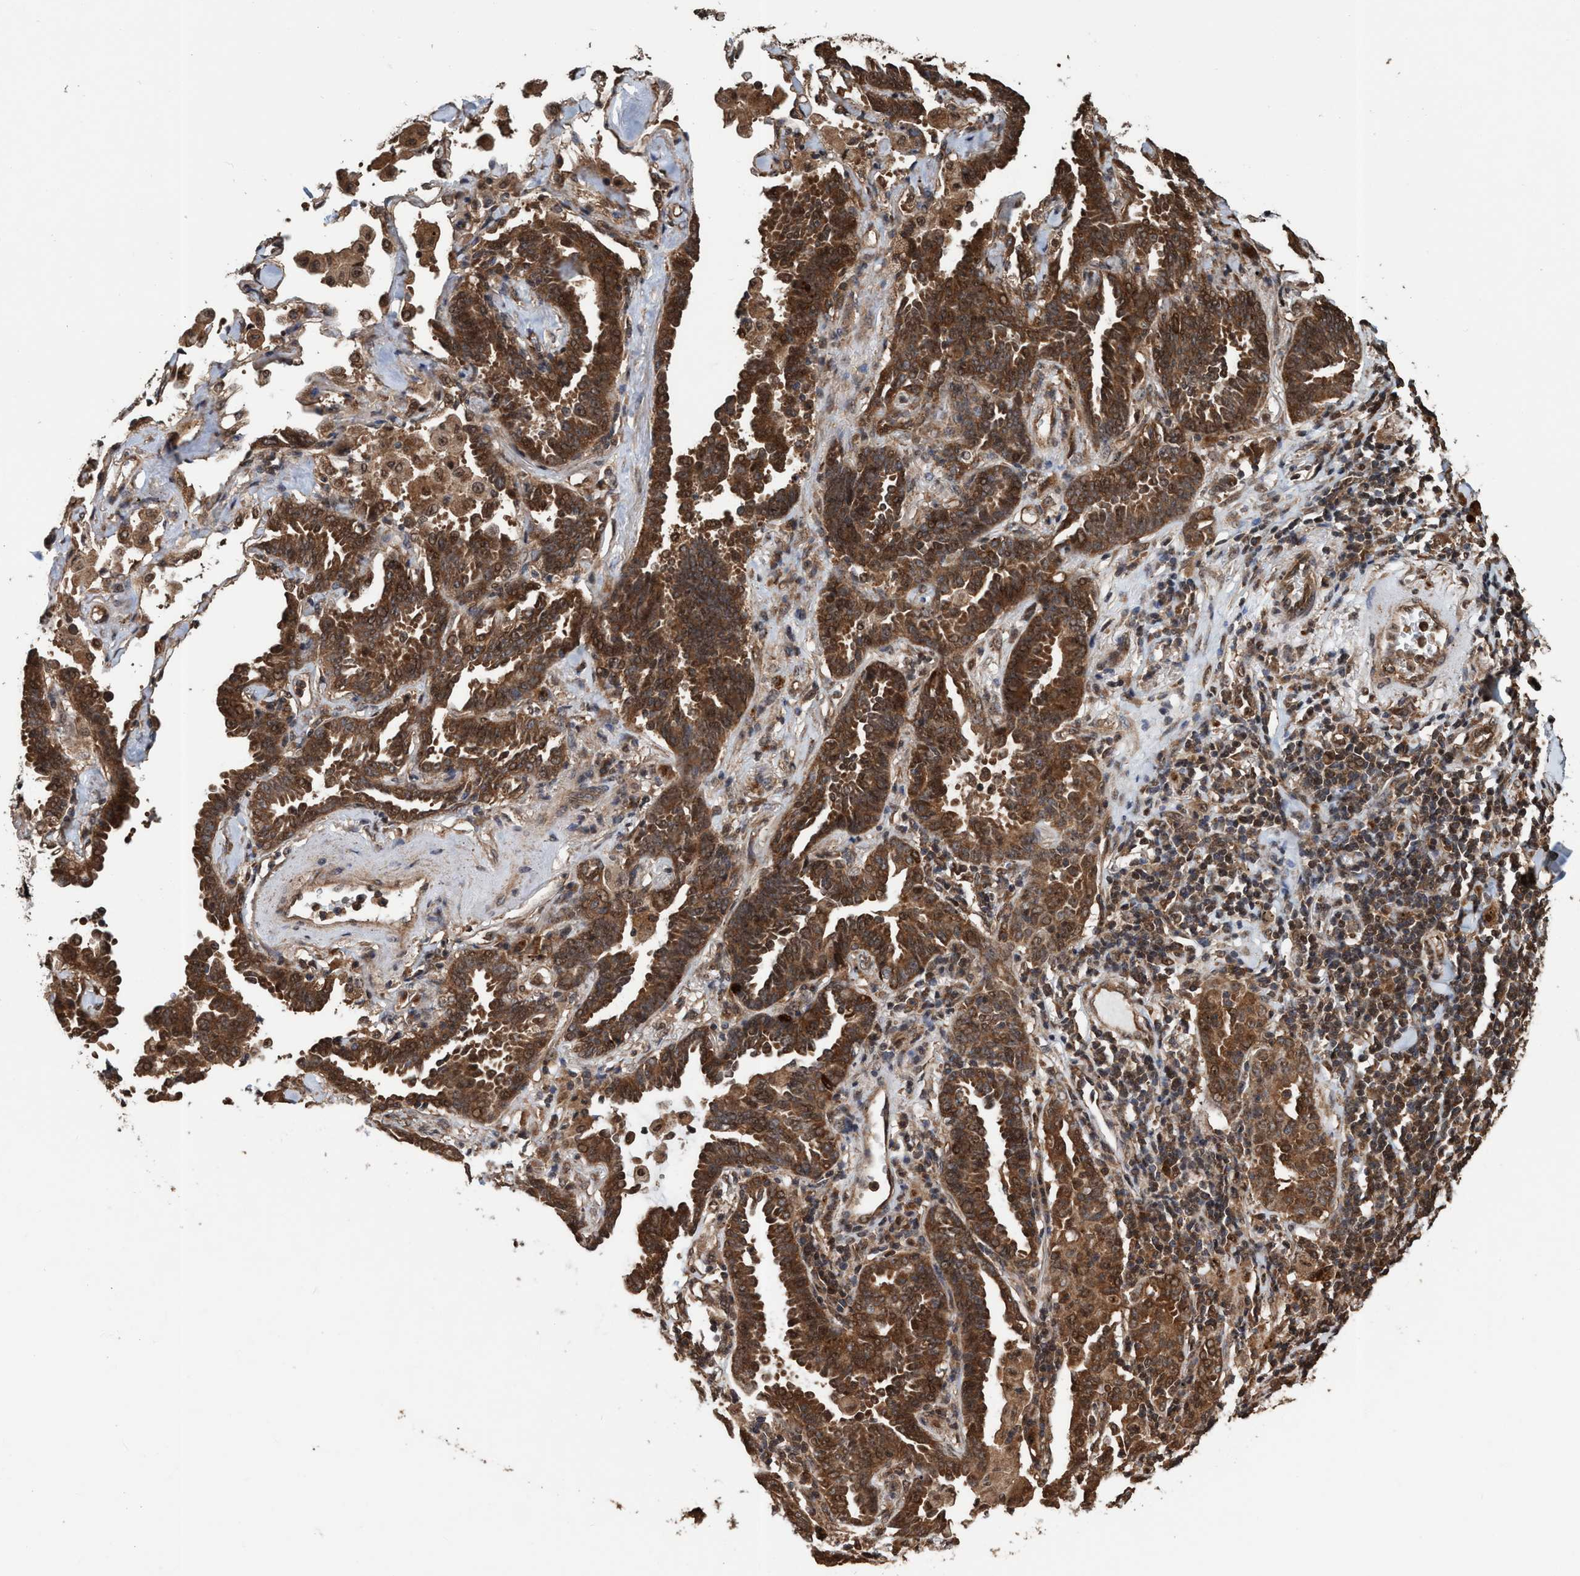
{"staining": {"intensity": "strong", "quantity": ">75%", "location": "cytoplasmic/membranous,nuclear"}, "tissue": "lung cancer", "cell_type": "Tumor cells", "image_type": "cancer", "snomed": [{"axis": "morphology", "description": "Adenocarcinoma, NOS"}, {"axis": "topography", "description": "Lung"}], "caption": "Immunohistochemical staining of human adenocarcinoma (lung) exhibits high levels of strong cytoplasmic/membranous and nuclear staining in approximately >75% of tumor cells.", "gene": "TRPC7", "patient": {"sex": "female", "age": 64}}